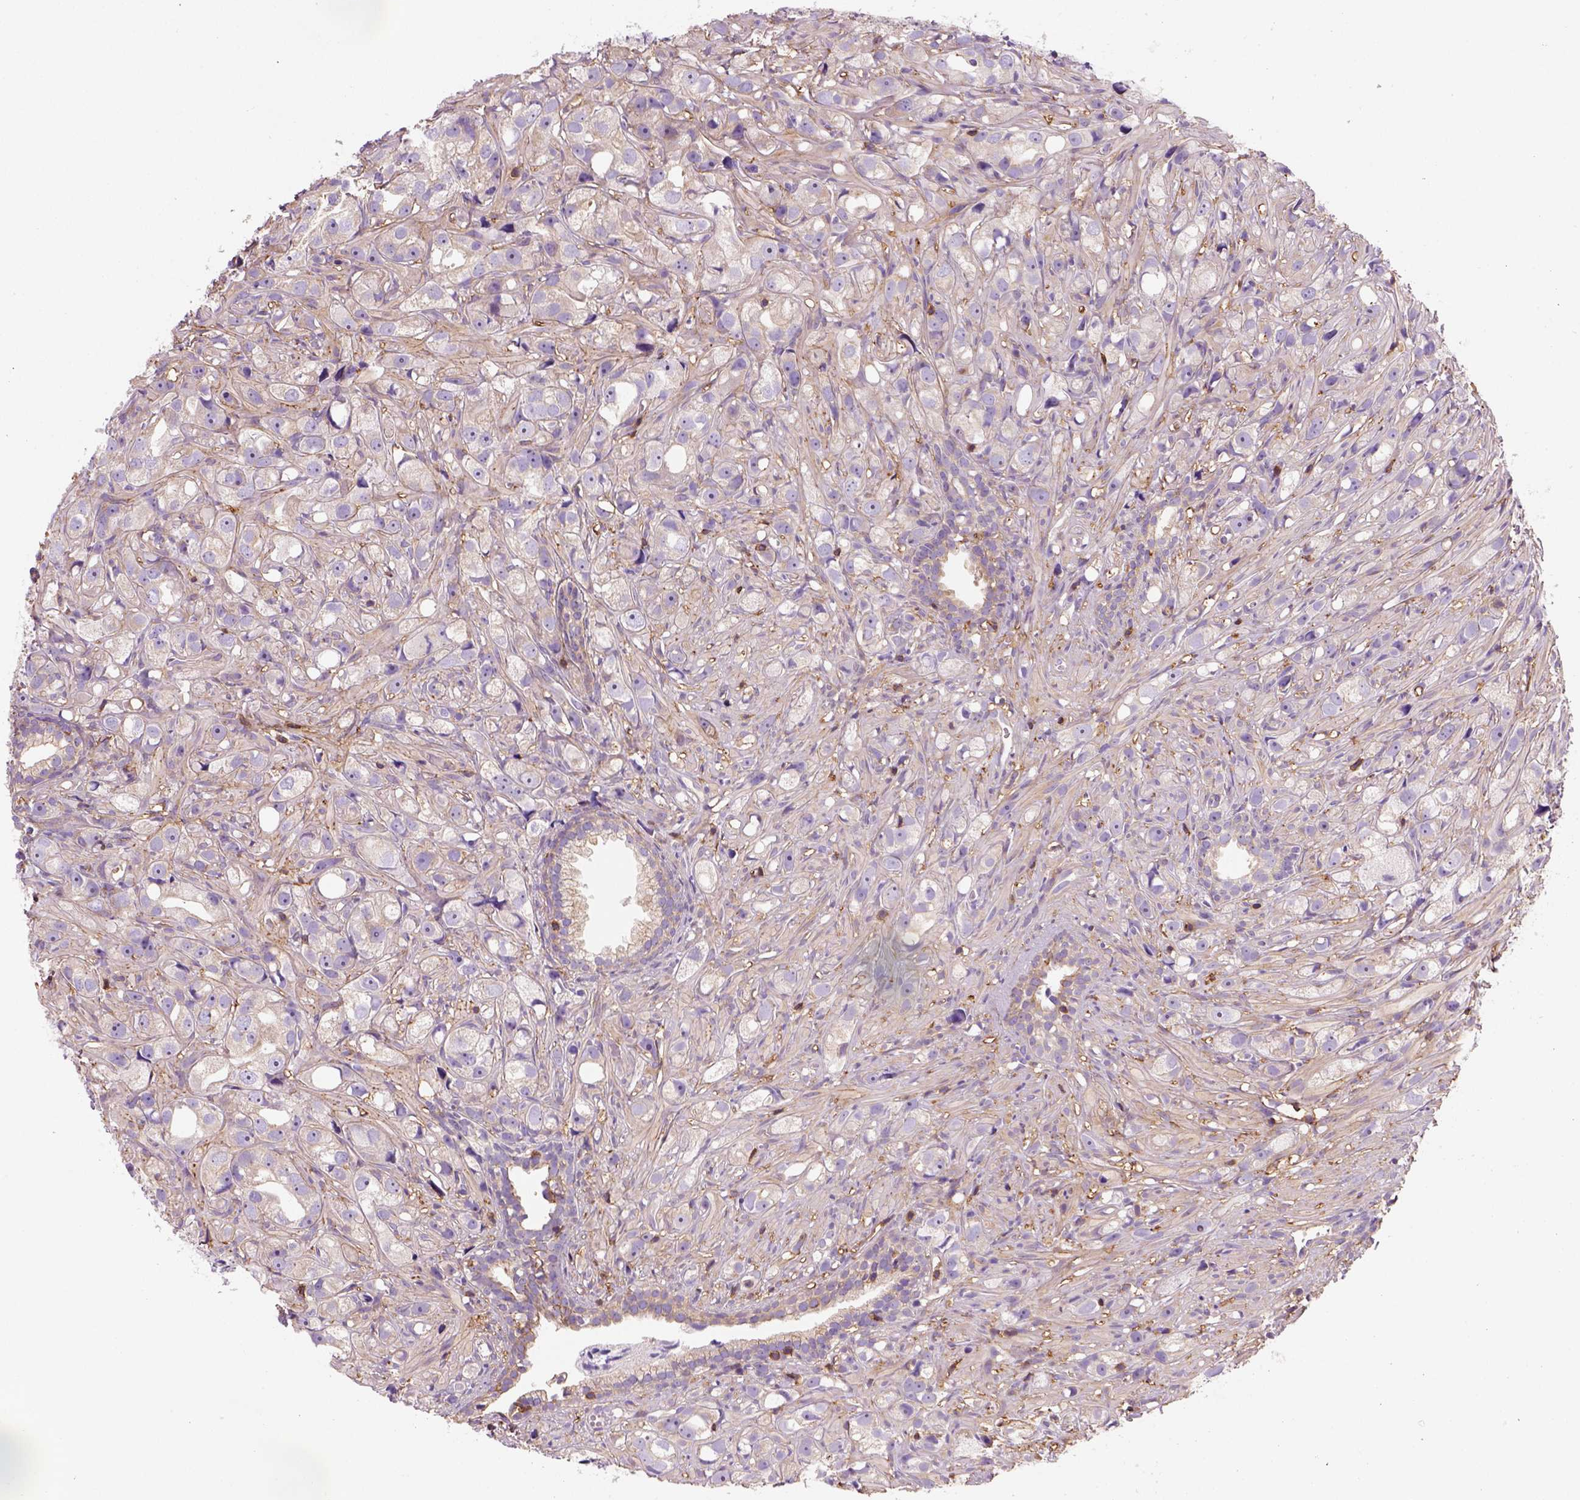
{"staining": {"intensity": "negative", "quantity": "none", "location": "none"}, "tissue": "prostate cancer", "cell_type": "Tumor cells", "image_type": "cancer", "snomed": [{"axis": "morphology", "description": "Adenocarcinoma, High grade"}, {"axis": "topography", "description": "Prostate"}], "caption": "DAB immunohistochemical staining of human prostate adenocarcinoma (high-grade) shows no significant expression in tumor cells.", "gene": "GPRC5D", "patient": {"sex": "male", "age": 75}}